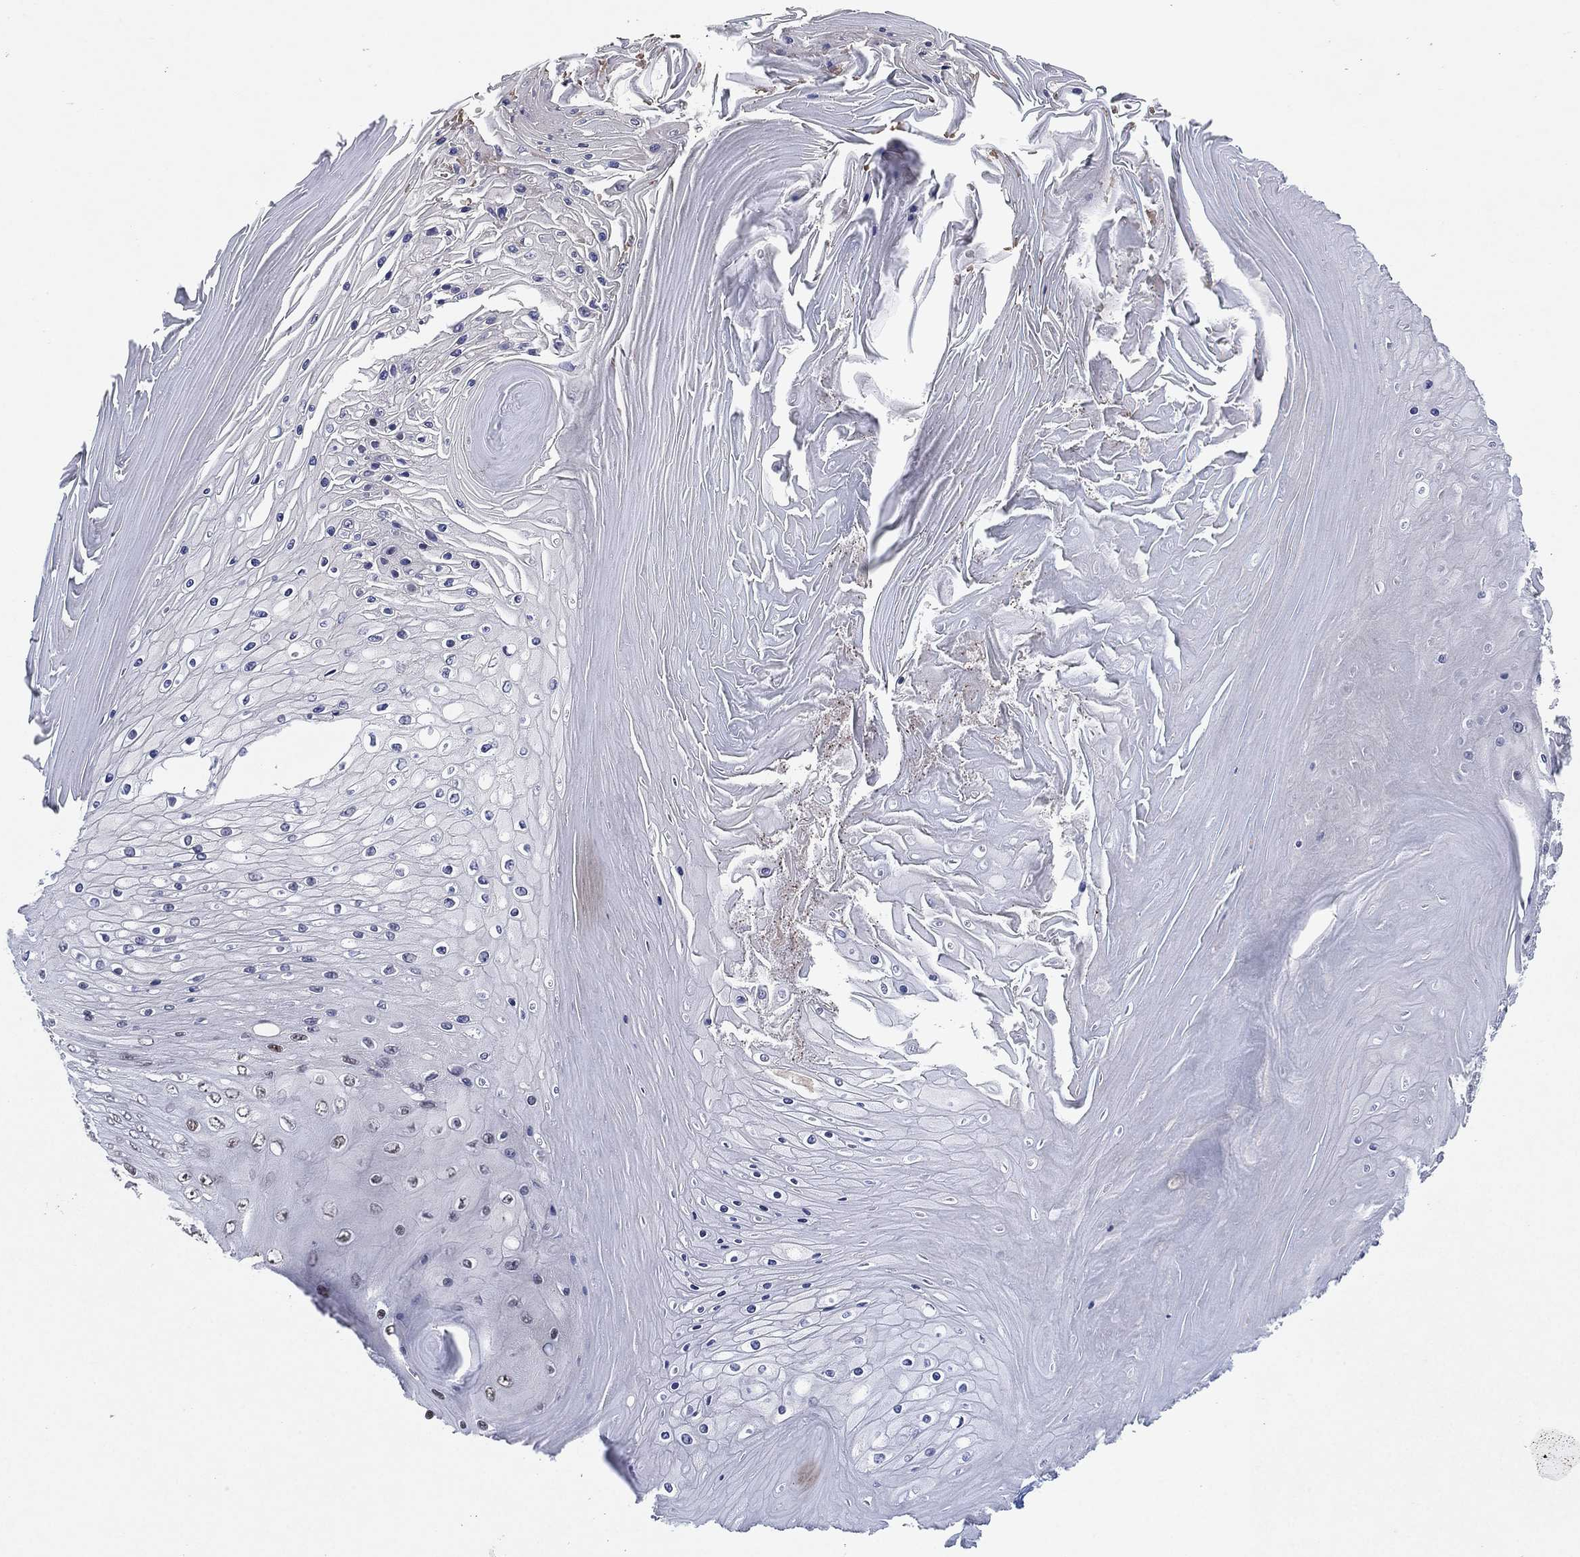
{"staining": {"intensity": "moderate", "quantity": "<25%", "location": "nuclear"}, "tissue": "skin cancer", "cell_type": "Tumor cells", "image_type": "cancer", "snomed": [{"axis": "morphology", "description": "Squamous cell carcinoma, NOS"}, {"axis": "topography", "description": "Skin"}], "caption": "Immunohistochemical staining of skin cancer shows moderate nuclear protein positivity in about <25% of tumor cells.", "gene": "DGCR8", "patient": {"sex": "male", "age": 62}}